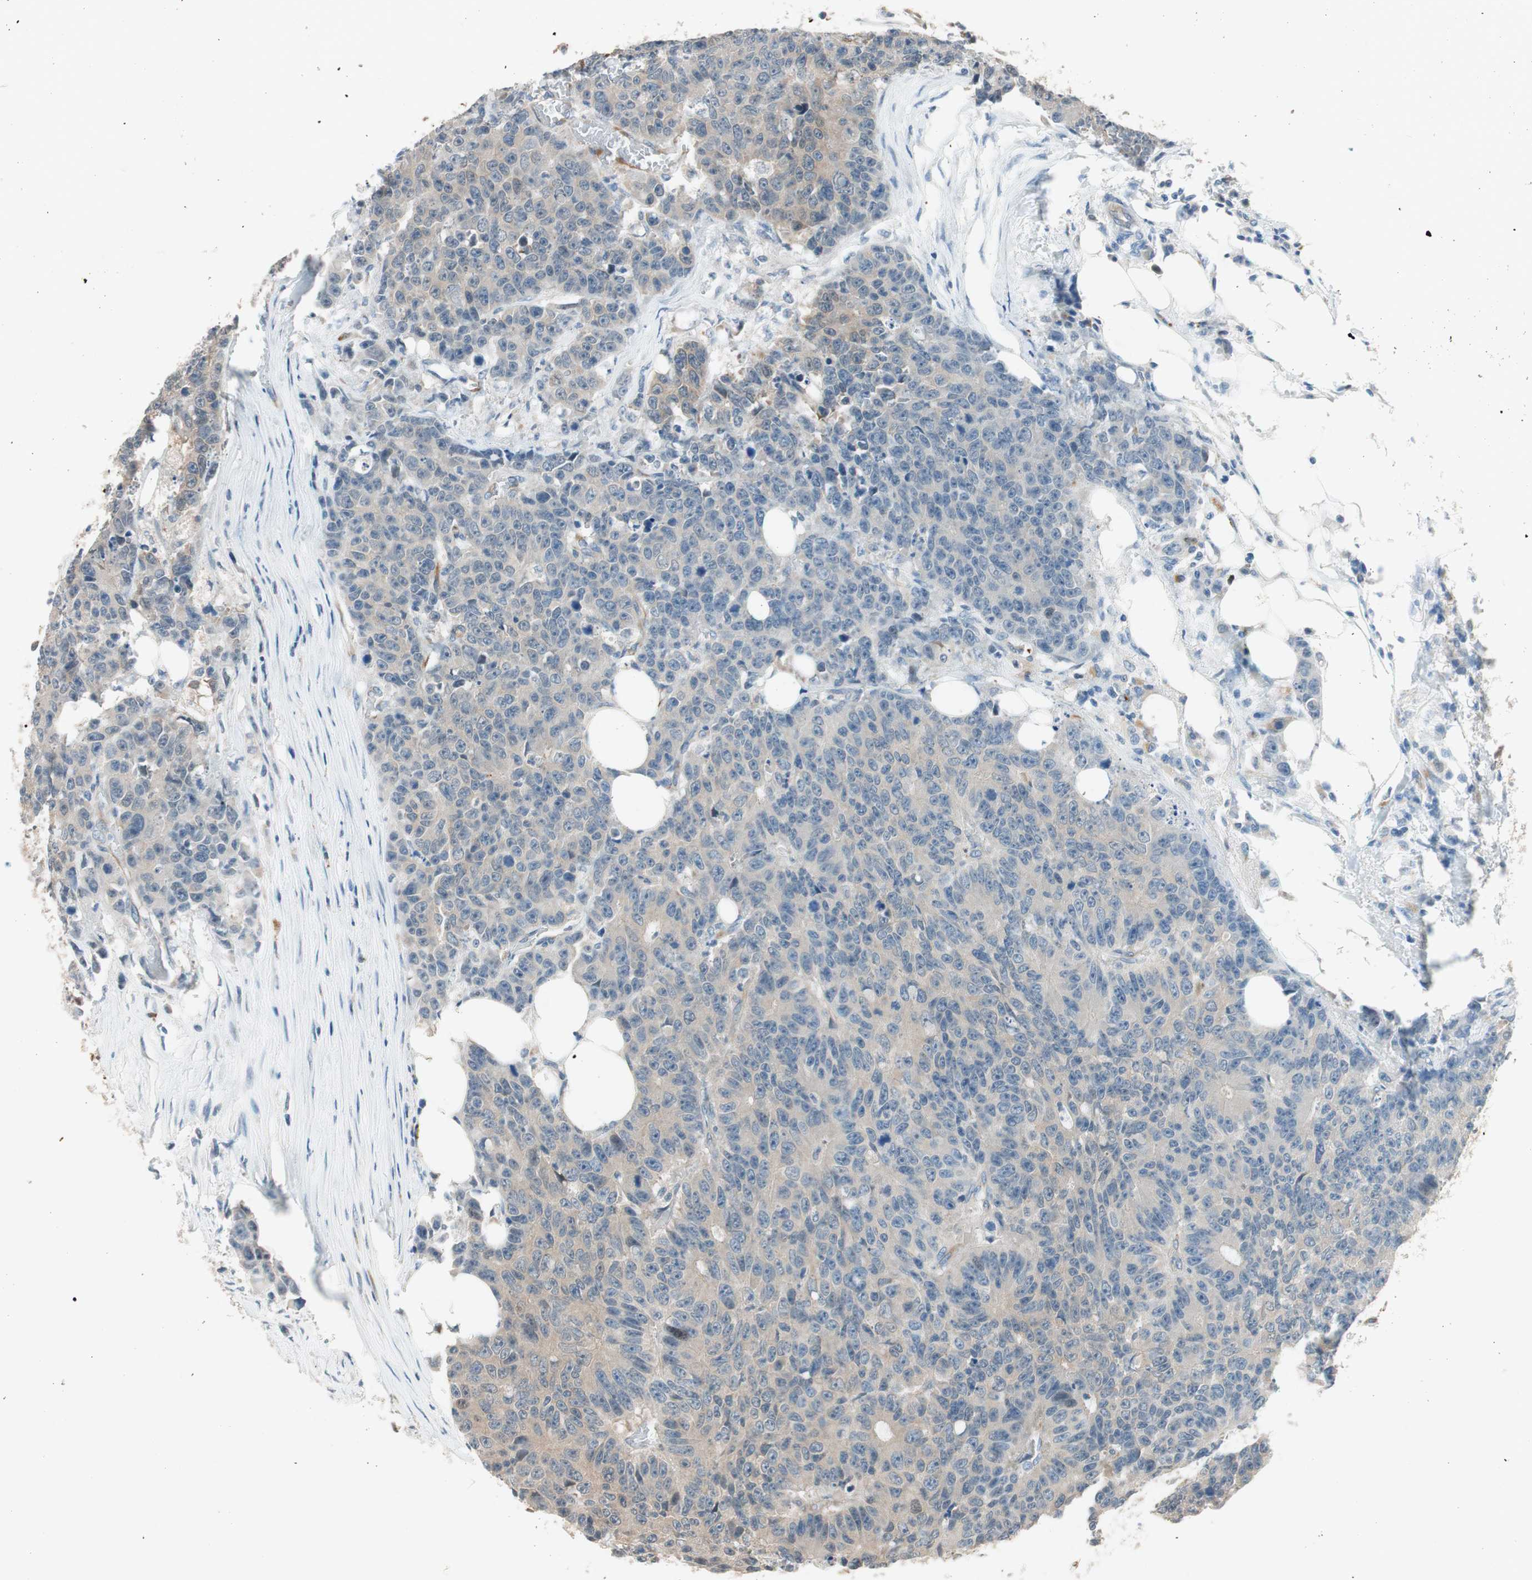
{"staining": {"intensity": "weak", "quantity": "<25%", "location": "cytoplasmic/membranous"}, "tissue": "colorectal cancer", "cell_type": "Tumor cells", "image_type": "cancer", "snomed": [{"axis": "morphology", "description": "Adenocarcinoma, NOS"}, {"axis": "topography", "description": "Colon"}], "caption": "Immunohistochemical staining of human adenocarcinoma (colorectal) shows no significant expression in tumor cells. (Stains: DAB immunohistochemistry (IHC) with hematoxylin counter stain, Microscopy: brightfield microscopy at high magnification).", "gene": "PIK3R3", "patient": {"sex": "female", "age": 86}}